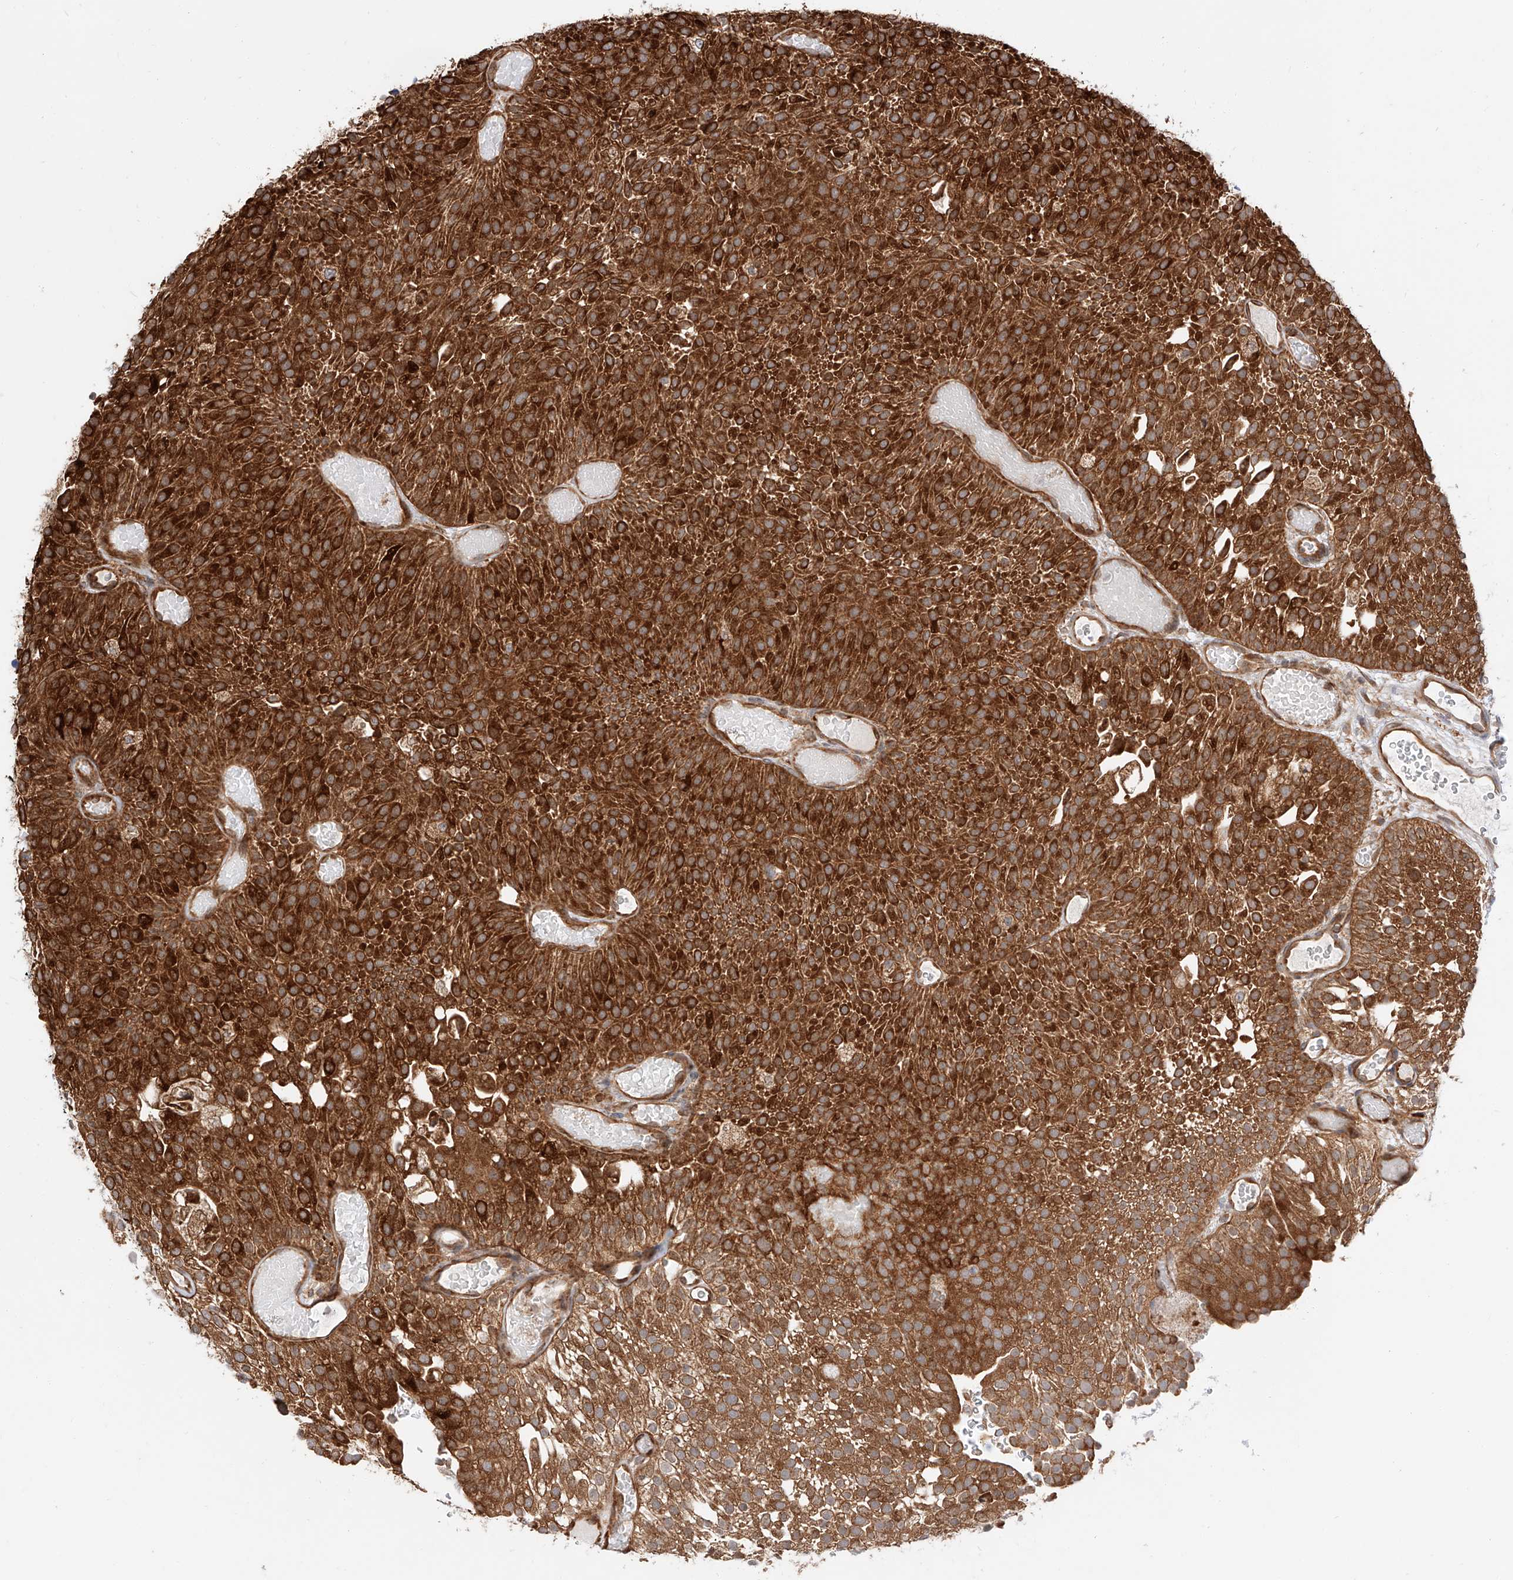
{"staining": {"intensity": "strong", "quantity": ">75%", "location": "cytoplasmic/membranous"}, "tissue": "urothelial cancer", "cell_type": "Tumor cells", "image_type": "cancer", "snomed": [{"axis": "morphology", "description": "Urothelial carcinoma, Low grade"}, {"axis": "topography", "description": "Urinary bladder"}], "caption": "A brown stain labels strong cytoplasmic/membranous staining of a protein in human urothelial cancer tumor cells. (DAB IHC with brightfield microscopy, high magnification).", "gene": "ISCA2", "patient": {"sex": "male", "age": 78}}